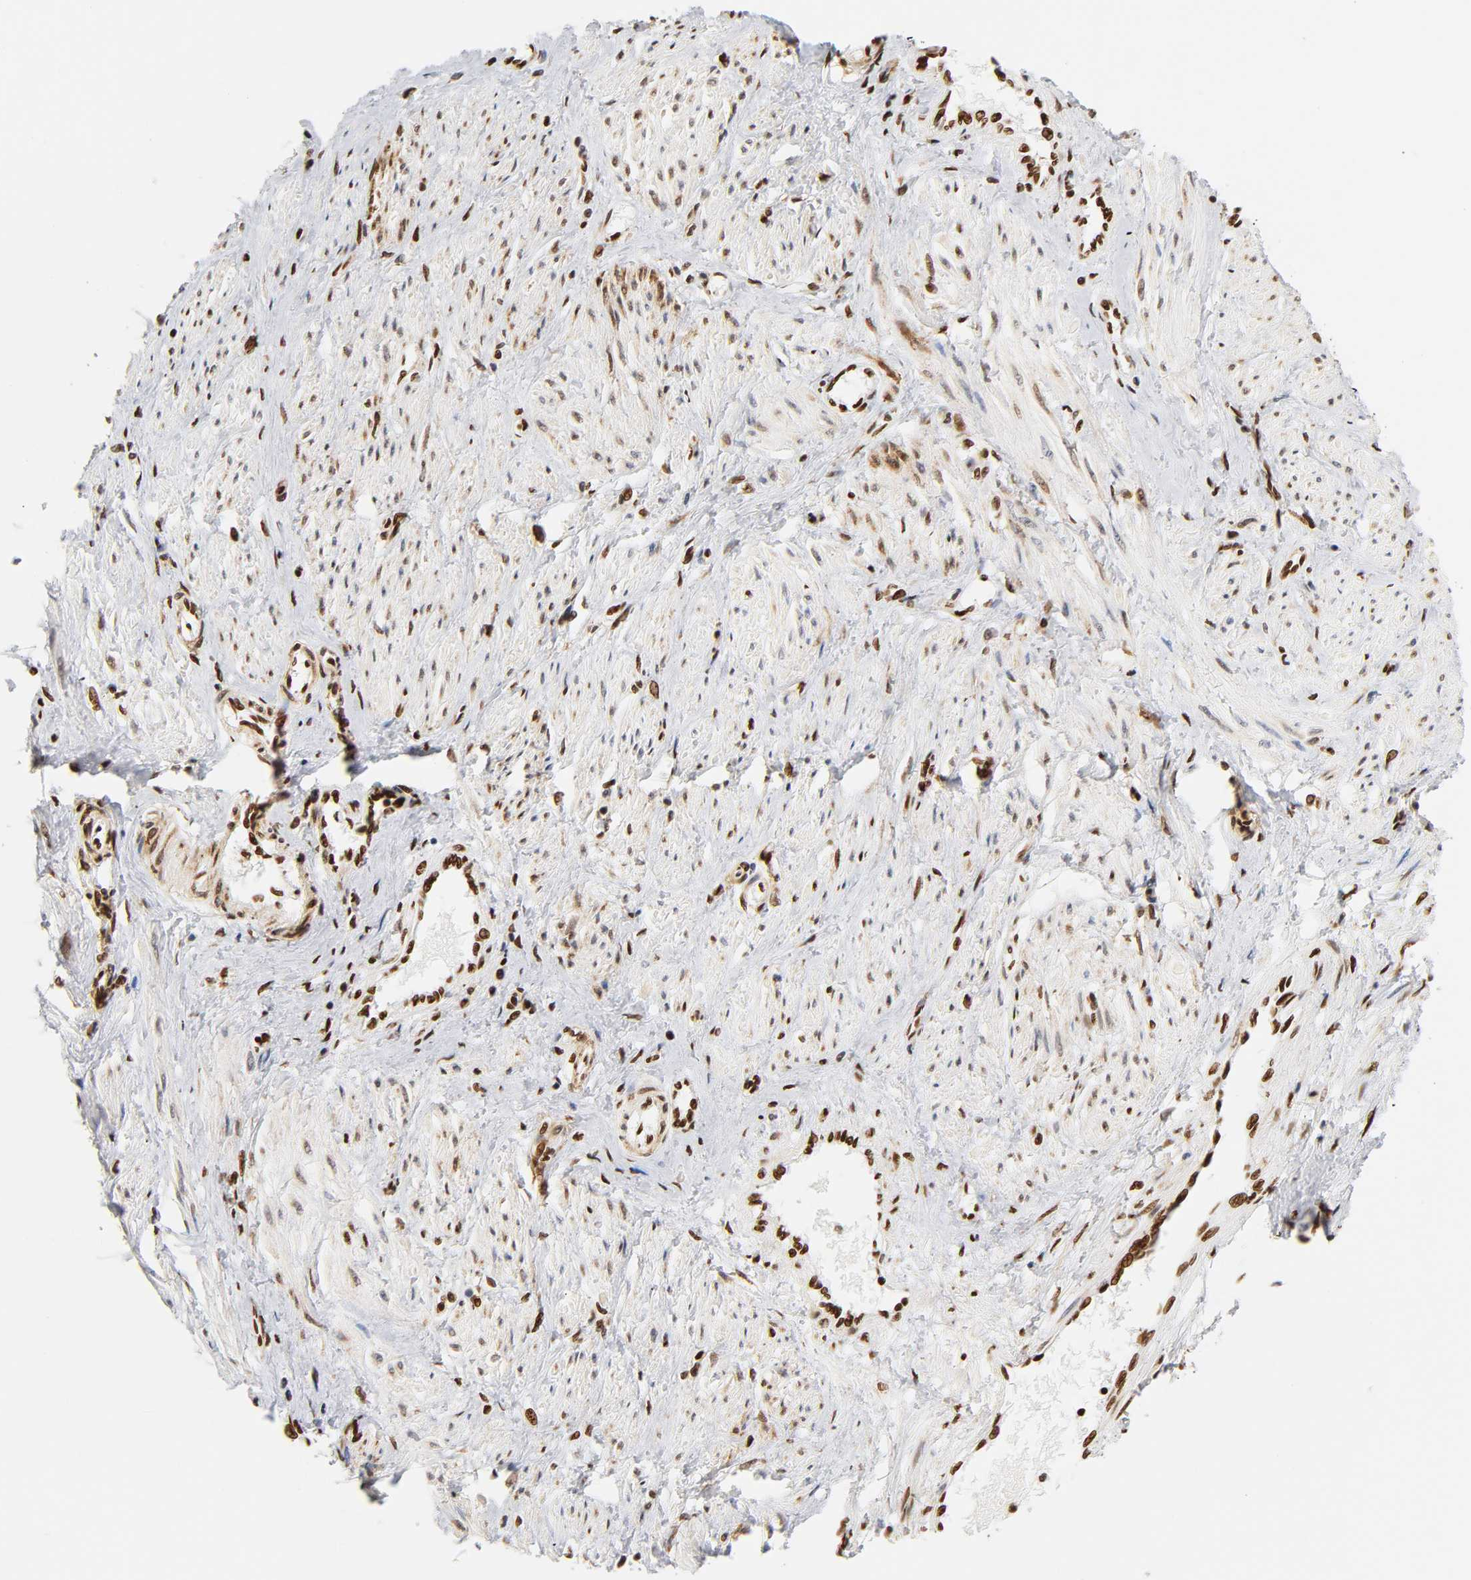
{"staining": {"intensity": "strong", "quantity": ">75%", "location": "nuclear"}, "tissue": "smooth muscle", "cell_type": "Smooth muscle cells", "image_type": "normal", "snomed": [{"axis": "morphology", "description": "Normal tissue, NOS"}, {"axis": "topography", "description": "Smooth muscle"}, {"axis": "topography", "description": "Uterus"}], "caption": "Immunohistochemistry (IHC) (DAB) staining of unremarkable human smooth muscle displays strong nuclear protein staining in approximately >75% of smooth muscle cells.", "gene": "XRCC6", "patient": {"sex": "female", "age": 39}}